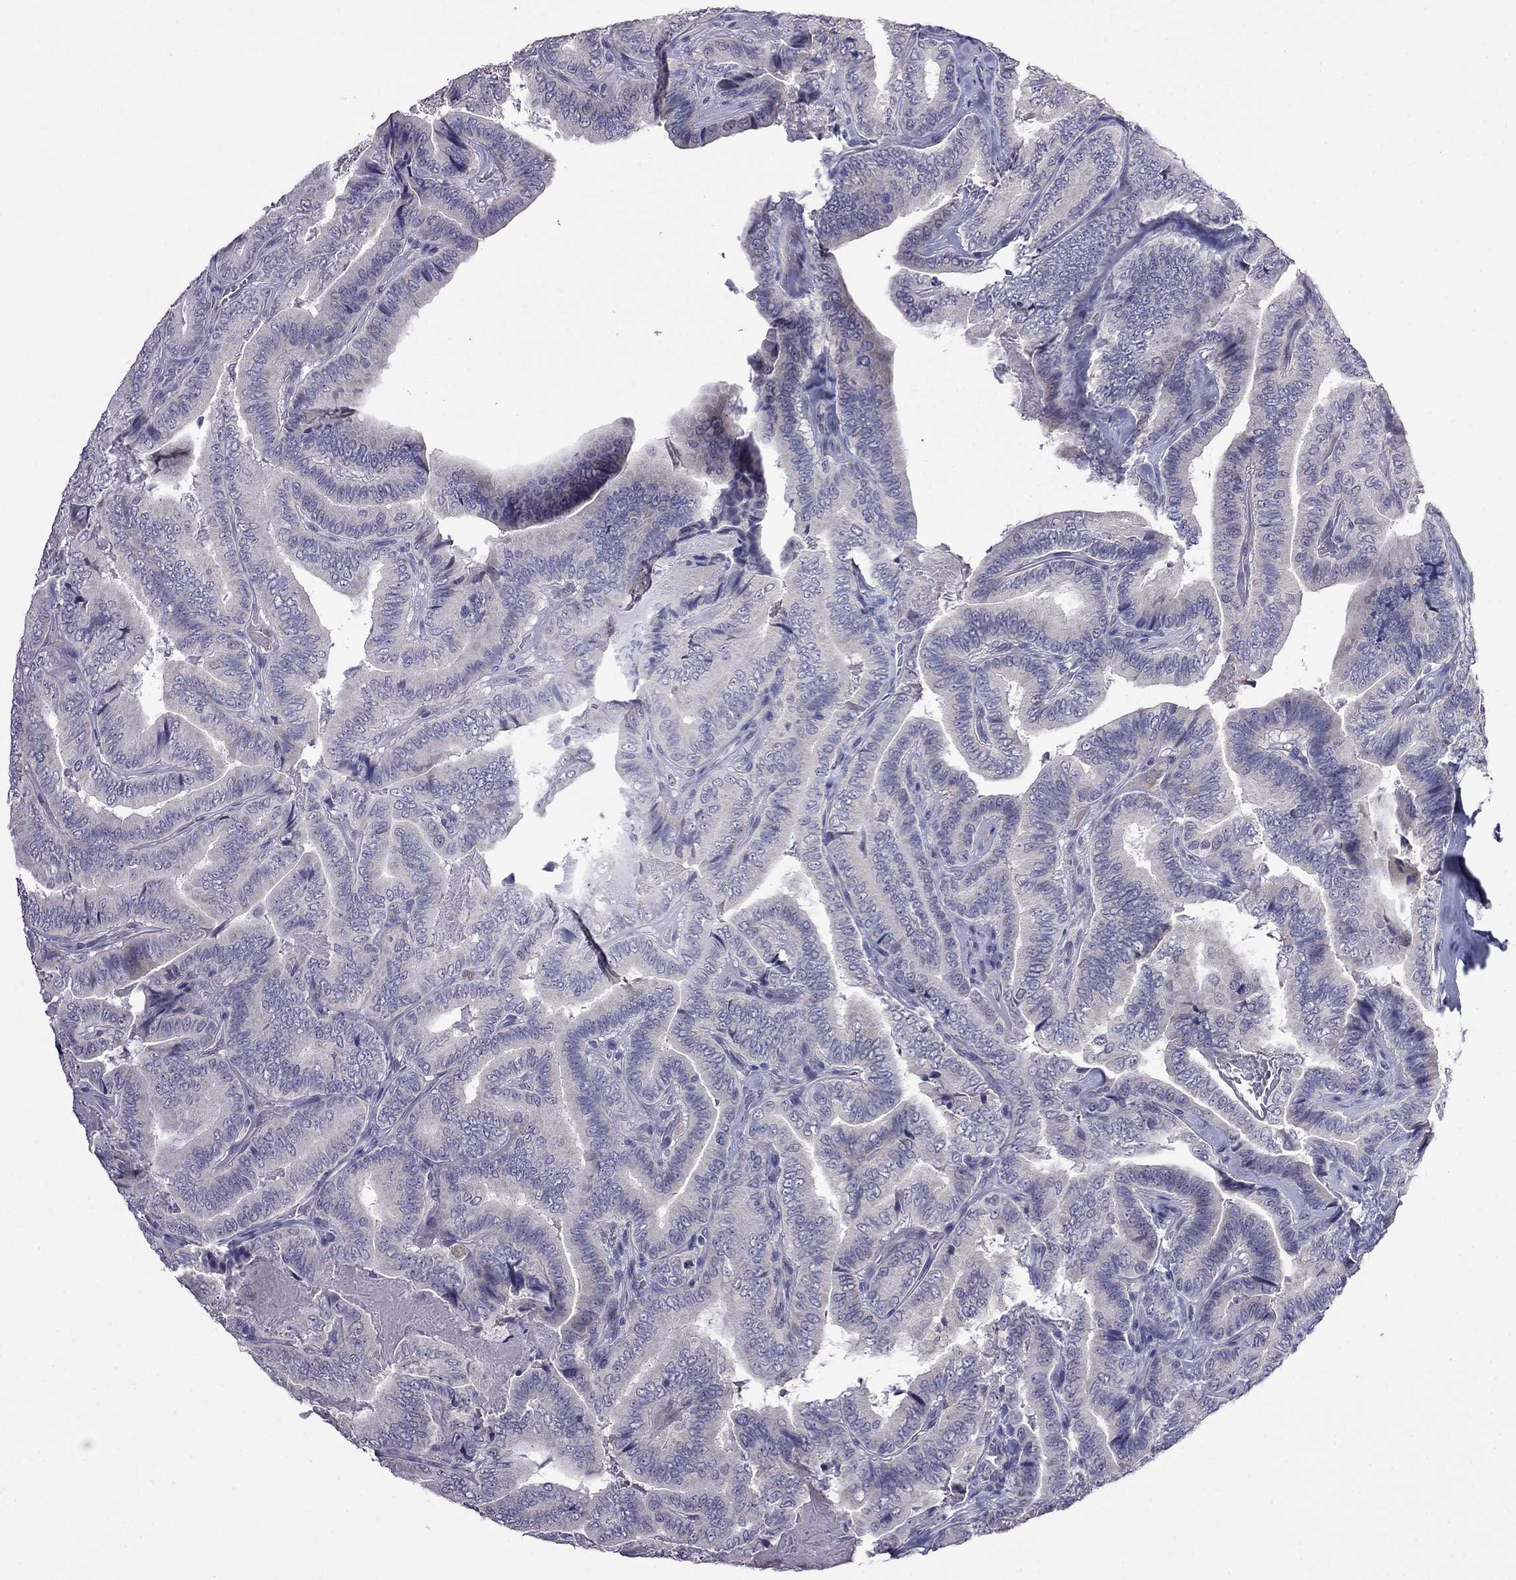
{"staining": {"intensity": "negative", "quantity": "none", "location": "none"}, "tissue": "thyroid cancer", "cell_type": "Tumor cells", "image_type": "cancer", "snomed": [{"axis": "morphology", "description": "Papillary adenocarcinoma, NOS"}, {"axis": "topography", "description": "Thyroid gland"}], "caption": "IHC image of human papillary adenocarcinoma (thyroid) stained for a protein (brown), which exhibits no expression in tumor cells.", "gene": "STAR", "patient": {"sex": "male", "age": 61}}